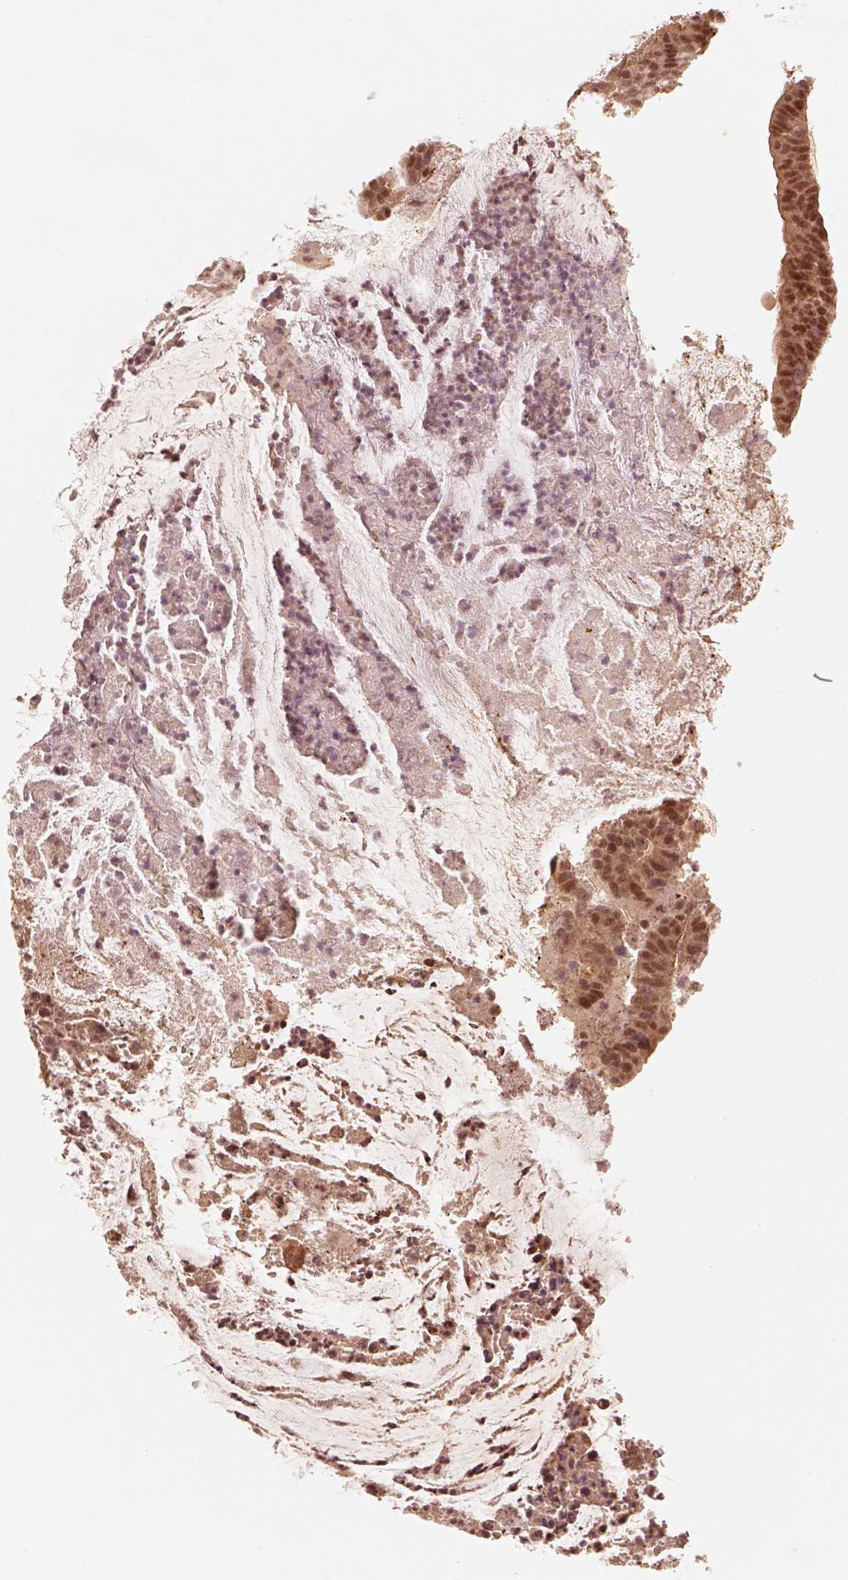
{"staining": {"intensity": "moderate", "quantity": ">75%", "location": "nuclear"}, "tissue": "colorectal cancer", "cell_type": "Tumor cells", "image_type": "cancer", "snomed": [{"axis": "morphology", "description": "Adenocarcinoma, NOS"}, {"axis": "topography", "description": "Colon"}], "caption": "Human colorectal cancer stained with a brown dye shows moderate nuclear positive staining in about >75% of tumor cells.", "gene": "GMEB2", "patient": {"sex": "female", "age": 43}}